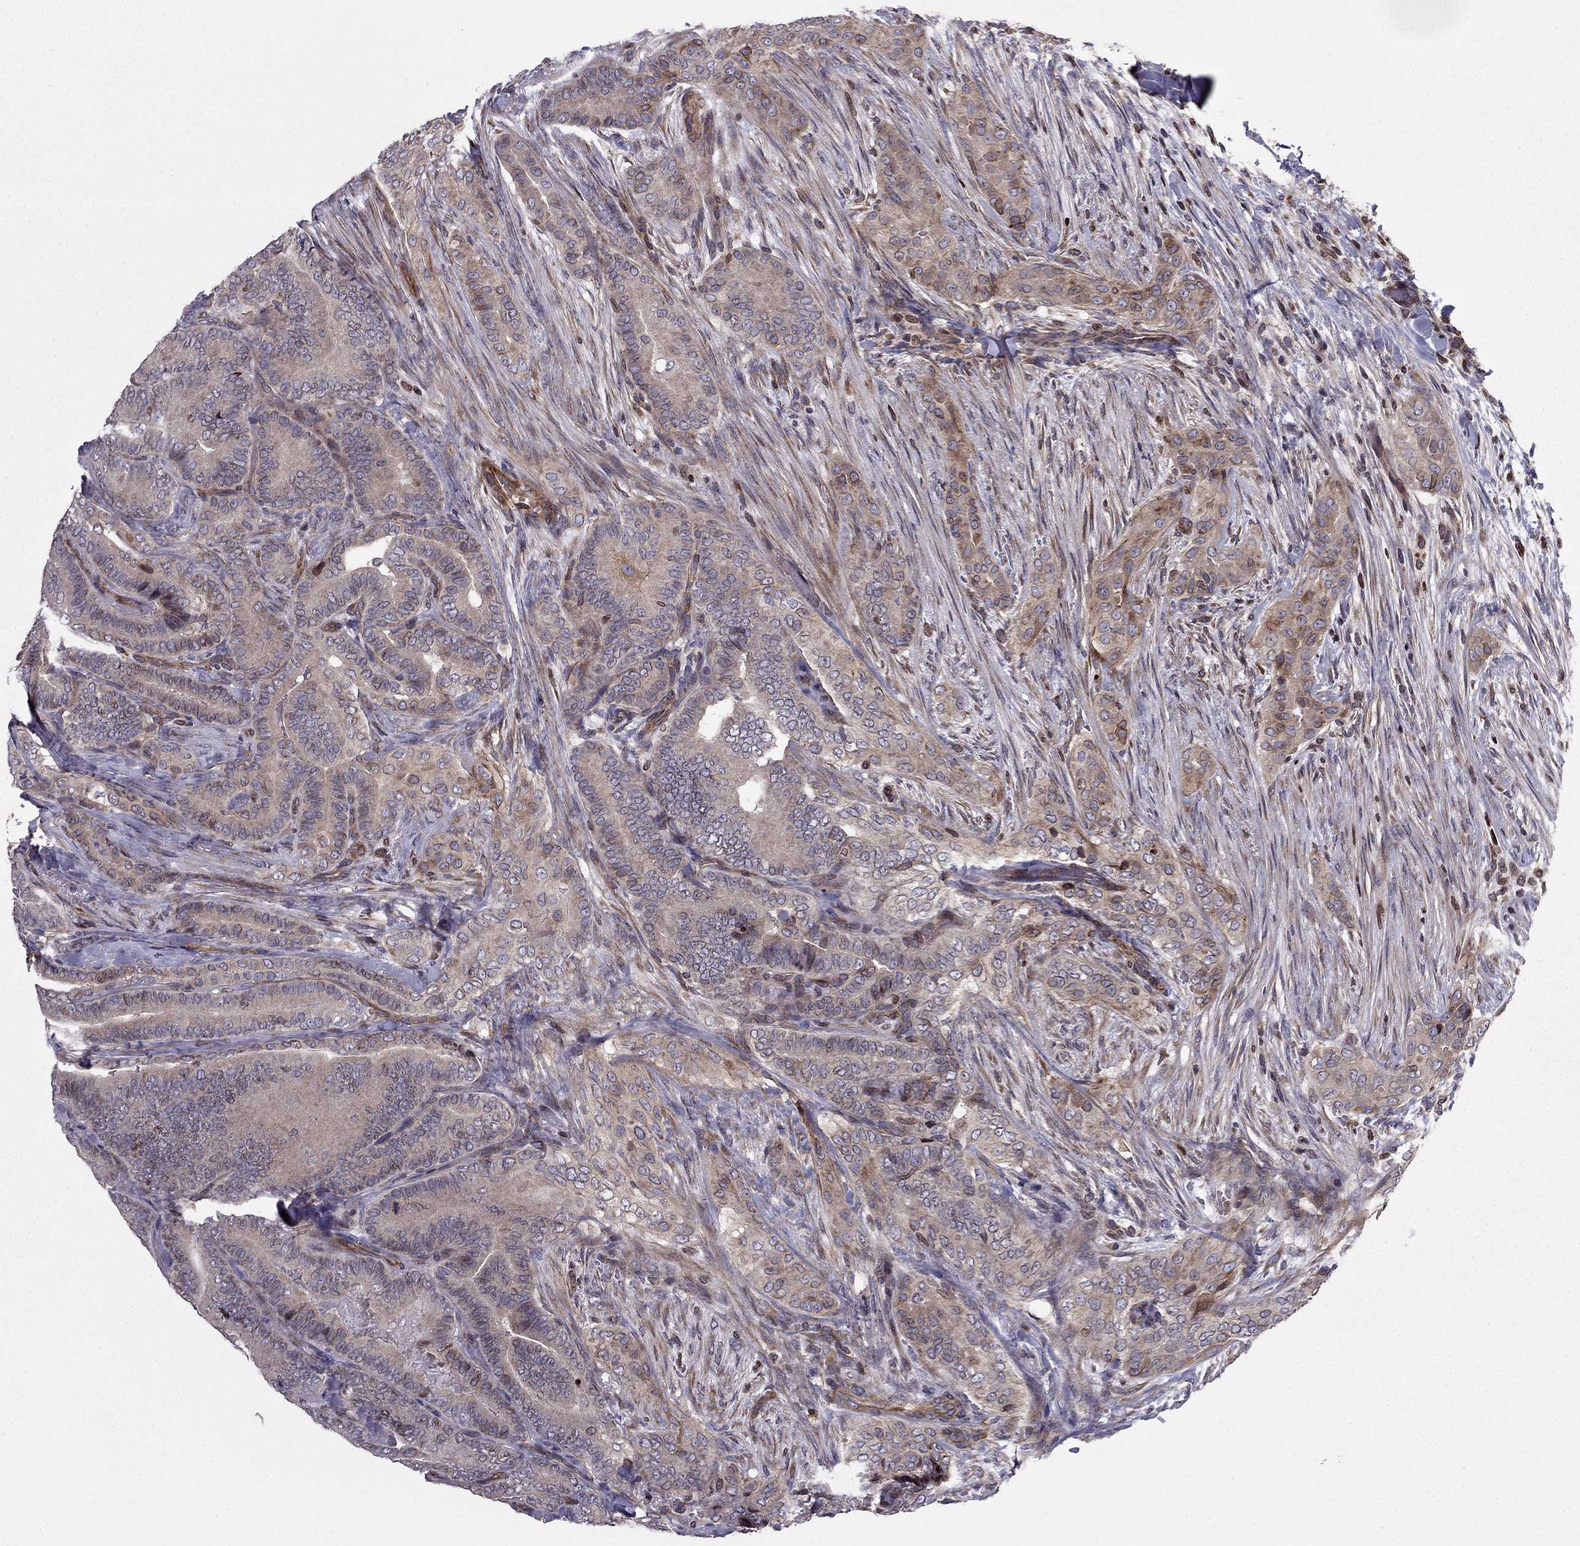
{"staining": {"intensity": "weak", "quantity": "25%-75%", "location": "cytoplasmic/membranous"}, "tissue": "thyroid cancer", "cell_type": "Tumor cells", "image_type": "cancer", "snomed": [{"axis": "morphology", "description": "Papillary adenocarcinoma, NOS"}, {"axis": "topography", "description": "Thyroid gland"}], "caption": "High-power microscopy captured an immunohistochemistry micrograph of thyroid papillary adenocarcinoma, revealing weak cytoplasmic/membranous staining in about 25%-75% of tumor cells.", "gene": "CDC42BPA", "patient": {"sex": "male", "age": 61}}